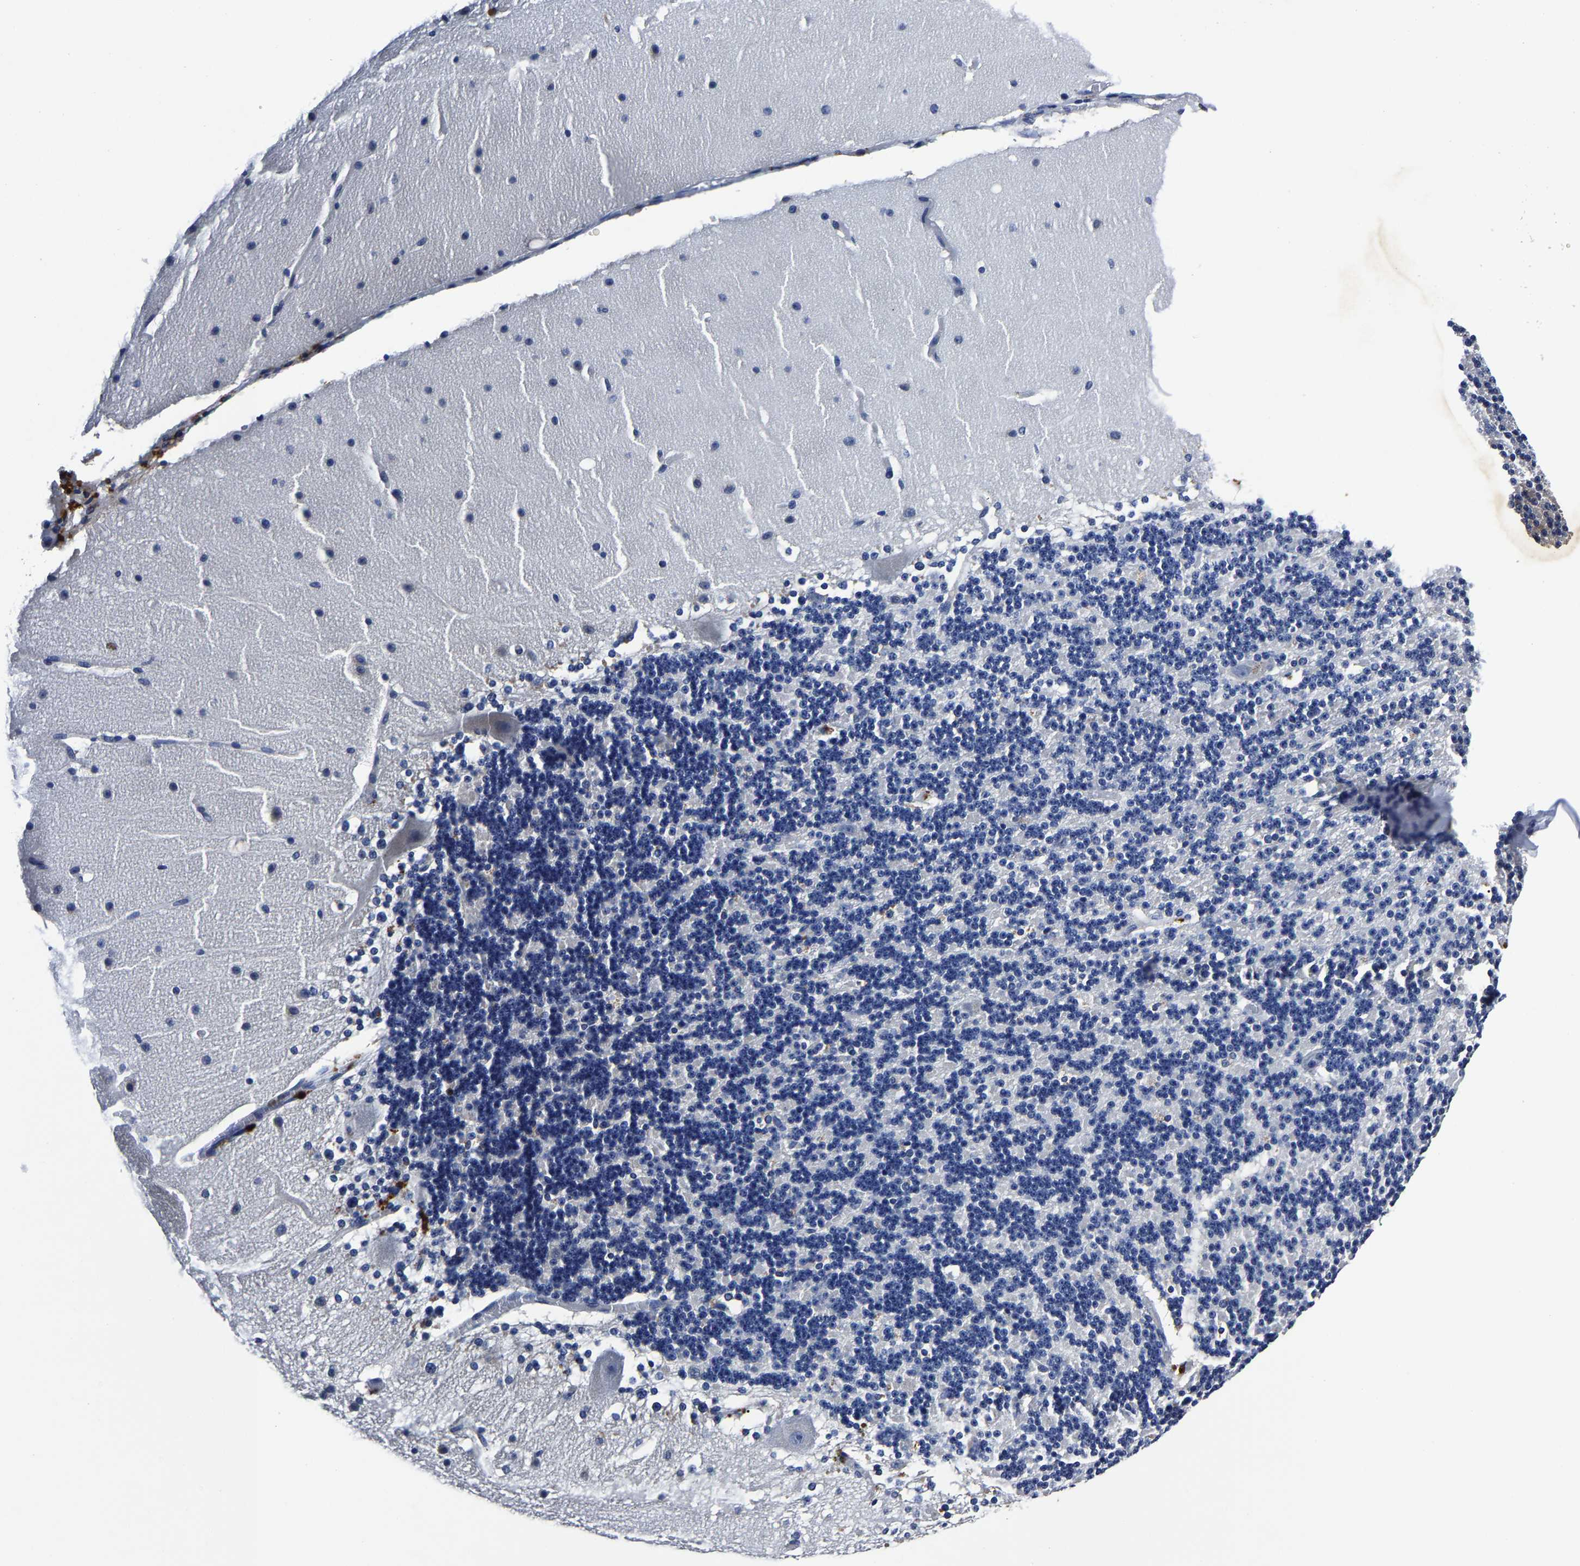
{"staining": {"intensity": "negative", "quantity": "none", "location": "none"}, "tissue": "cerebellum", "cell_type": "Cells in granular layer", "image_type": "normal", "snomed": [{"axis": "morphology", "description": "Normal tissue, NOS"}, {"axis": "topography", "description": "Cerebellum"}], "caption": "IHC histopathology image of unremarkable human cerebellum stained for a protein (brown), which reveals no expression in cells in granular layer.", "gene": "PSPH", "patient": {"sex": "female", "age": 19}}